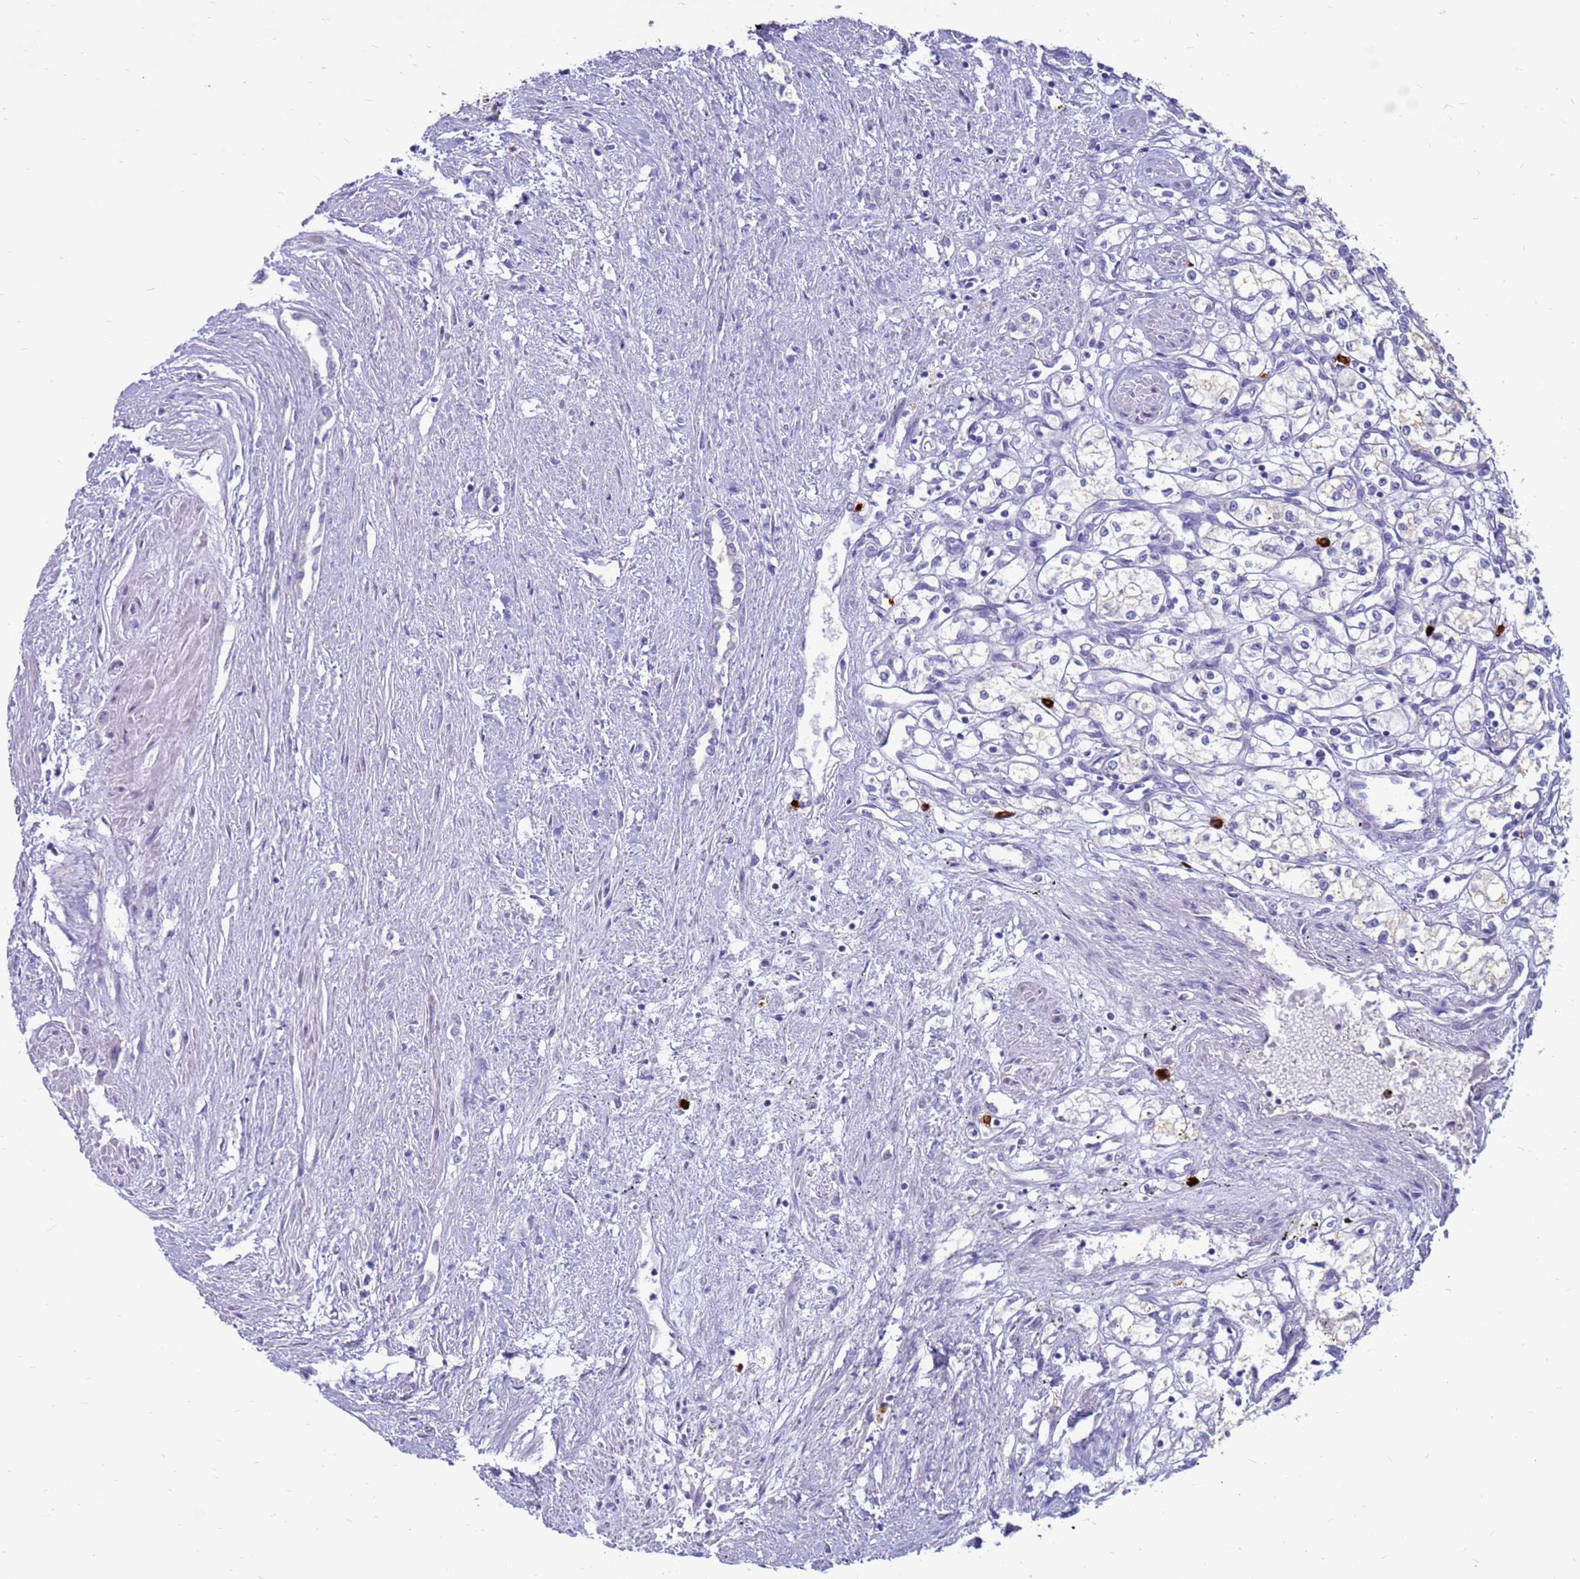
{"staining": {"intensity": "negative", "quantity": "none", "location": "none"}, "tissue": "renal cancer", "cell_type": "Tumor cells", "image_type": "cancer", "snomed": [{"axis": "morphology", "description": "Adenocarcinoma, NOS"}, {"axis": "topography", "description": "Kidney"}], "caption": "Tumor cells are negative for protein expression in human renal adenocarcinoma.", "gene": "PDE10A", "patient": {"sex": "male", "age": 59}}